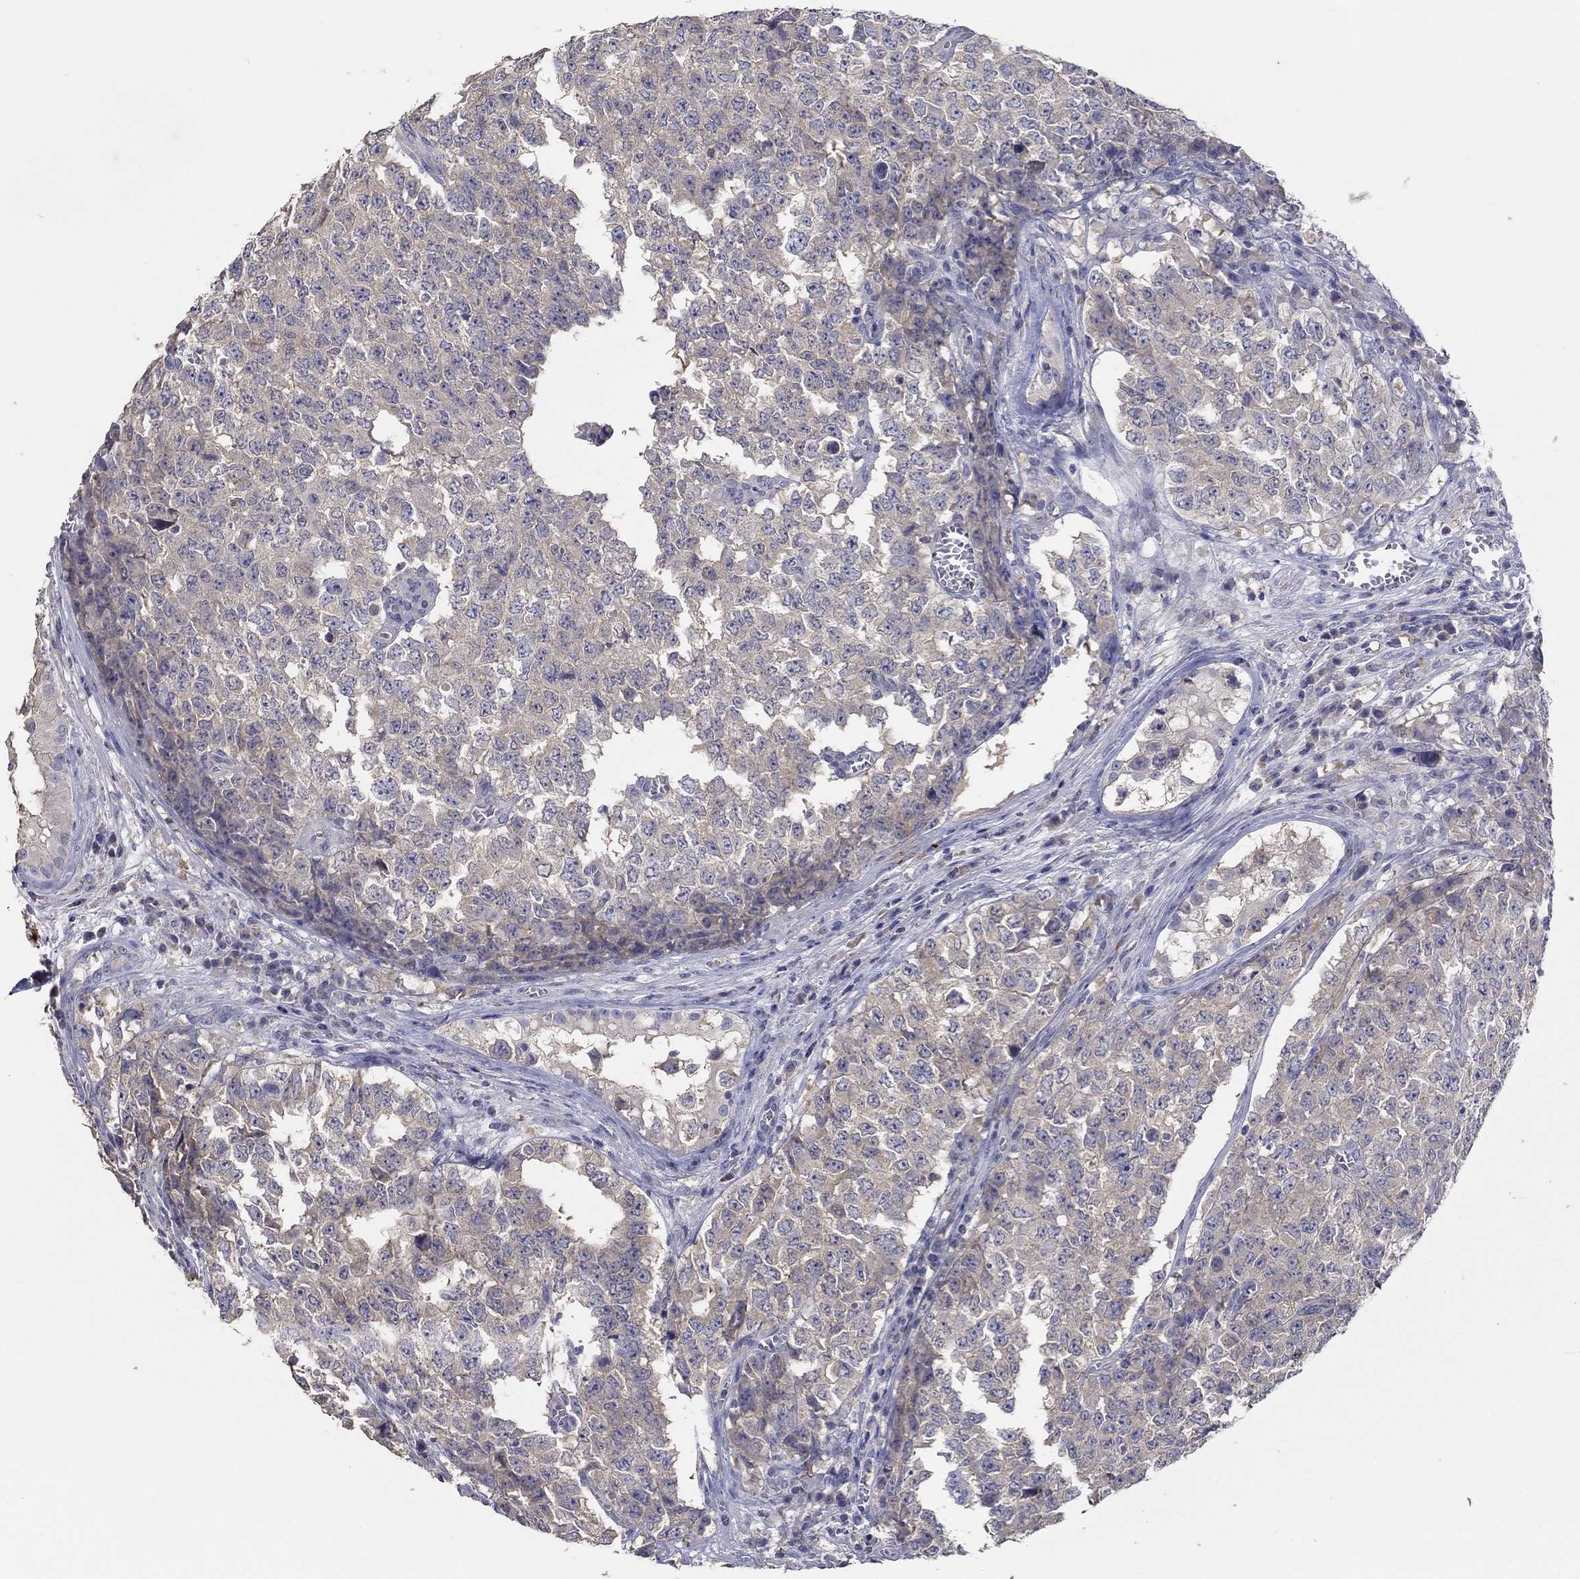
{"staining": {"intensity": "weak", "quantity": "<25%", "location": "cytoplasmic/membranous"}, "tissue": "testis cancer", "cell_type": "Tumor cells", "image_type": "cancer", "snomed": [{"axis": "morphology", "description": "Carcinoma, Embryonal, NOS"}, {"axis": "topography", "description": "Testis"}], "caption": "Immunohistochemistry micrograph of human testis embryonal carcinoma stained for a protein (brown), which reveals no staining in tumor cells.", "gene": "DOCK3", "patient": {"sex": "male", "age": 23}}